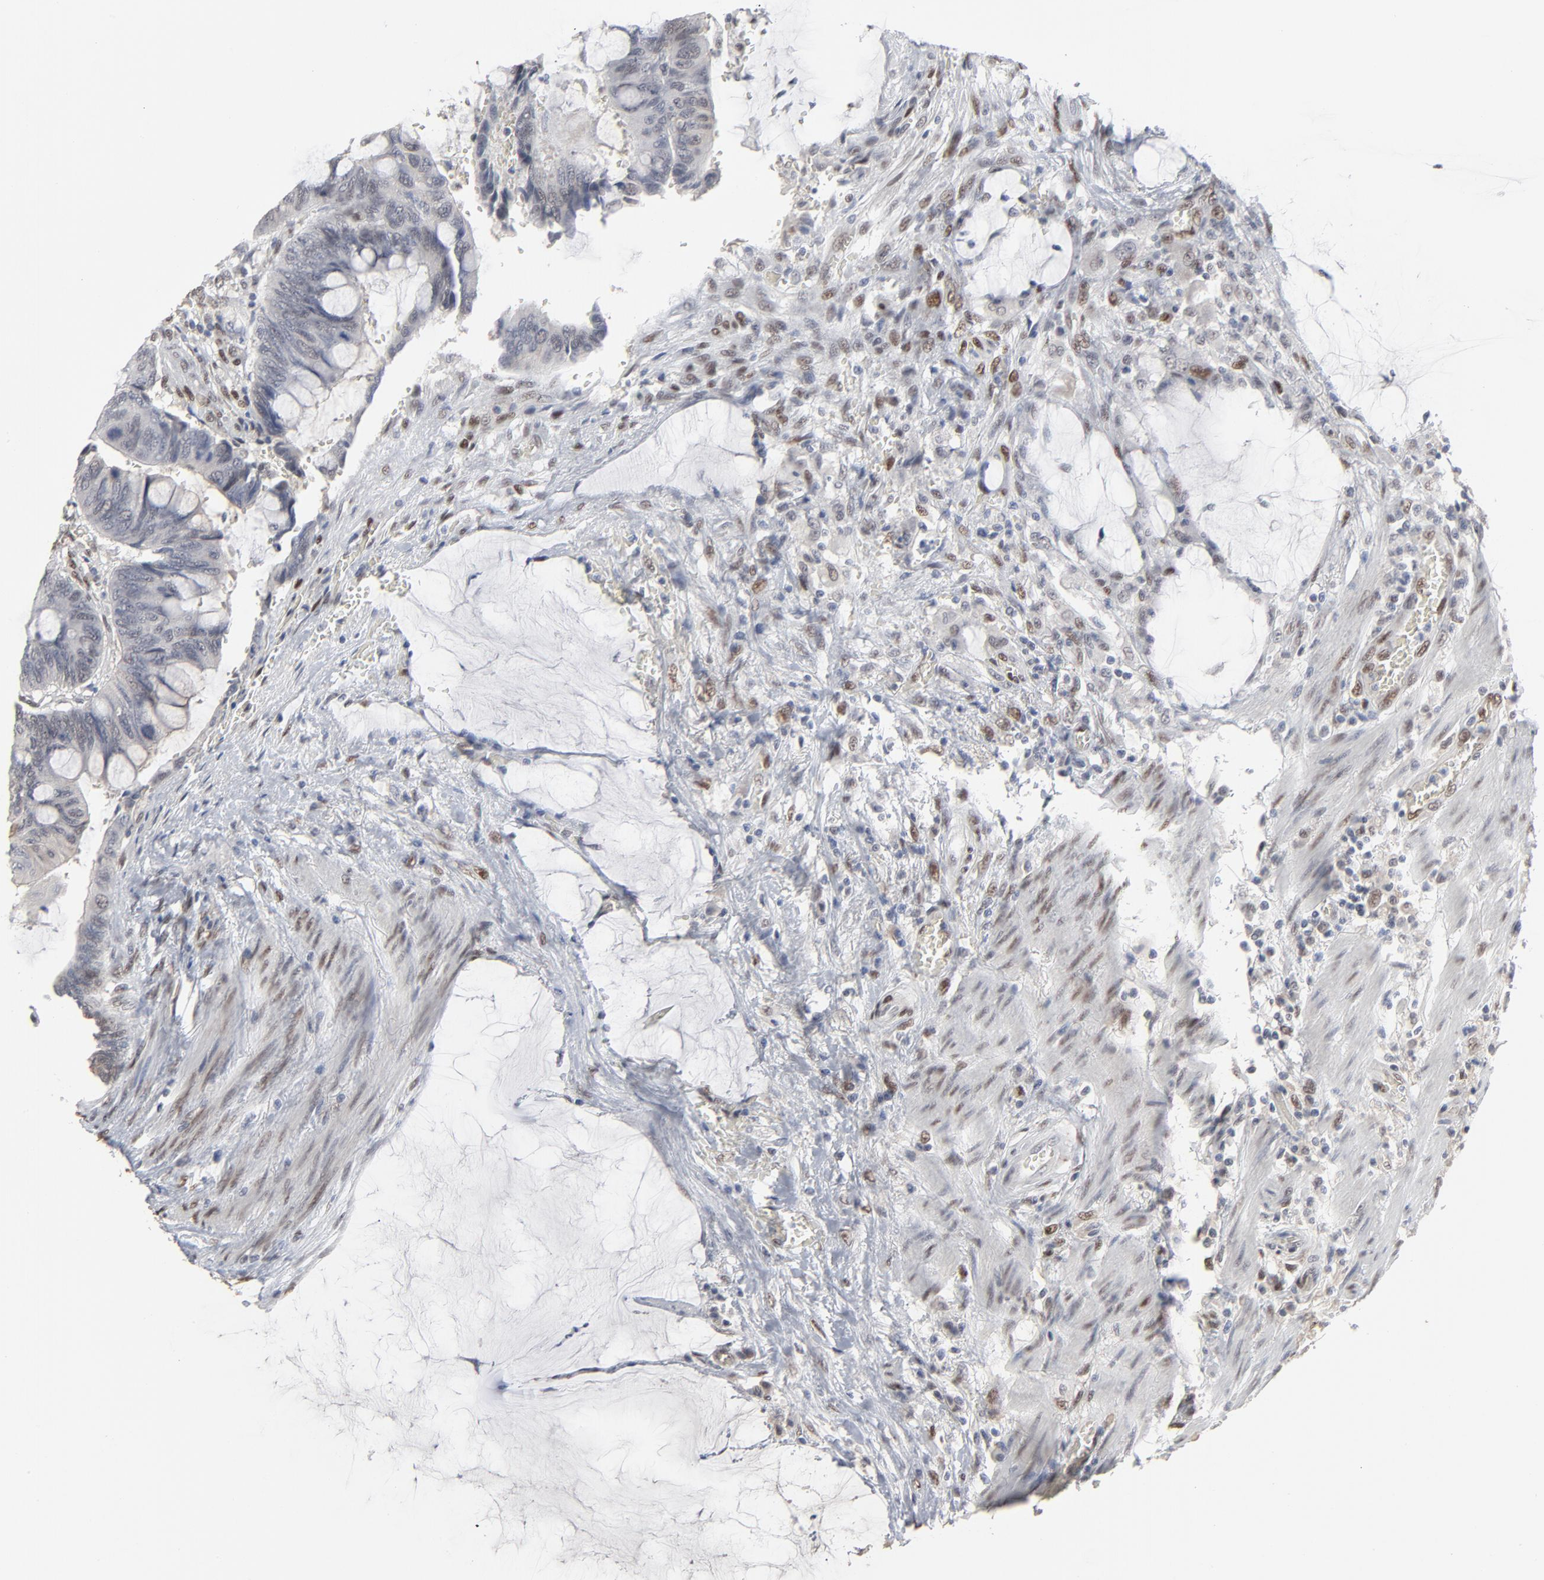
{"staining": {"intensity": "negative", "quantity": "none", "location": "none"}, "tissue": "colorectal cancer", "cell_type": "Tumor cells", "image_type": "cancer", "snomed": [{"axis": "morphology", "description": "Normal tissue, NOS"}, {"axis": "morphology", "description": "Adenocarcinoma, NOS"}, {"axis": "topography", "description": "Rectum"}], "caption": "An image of colorectal cancer stained for a protein demonstrates no brown staining in tumor cells.", "gene": "ATF7", "patient": {"sex": "male", "age": 92}}